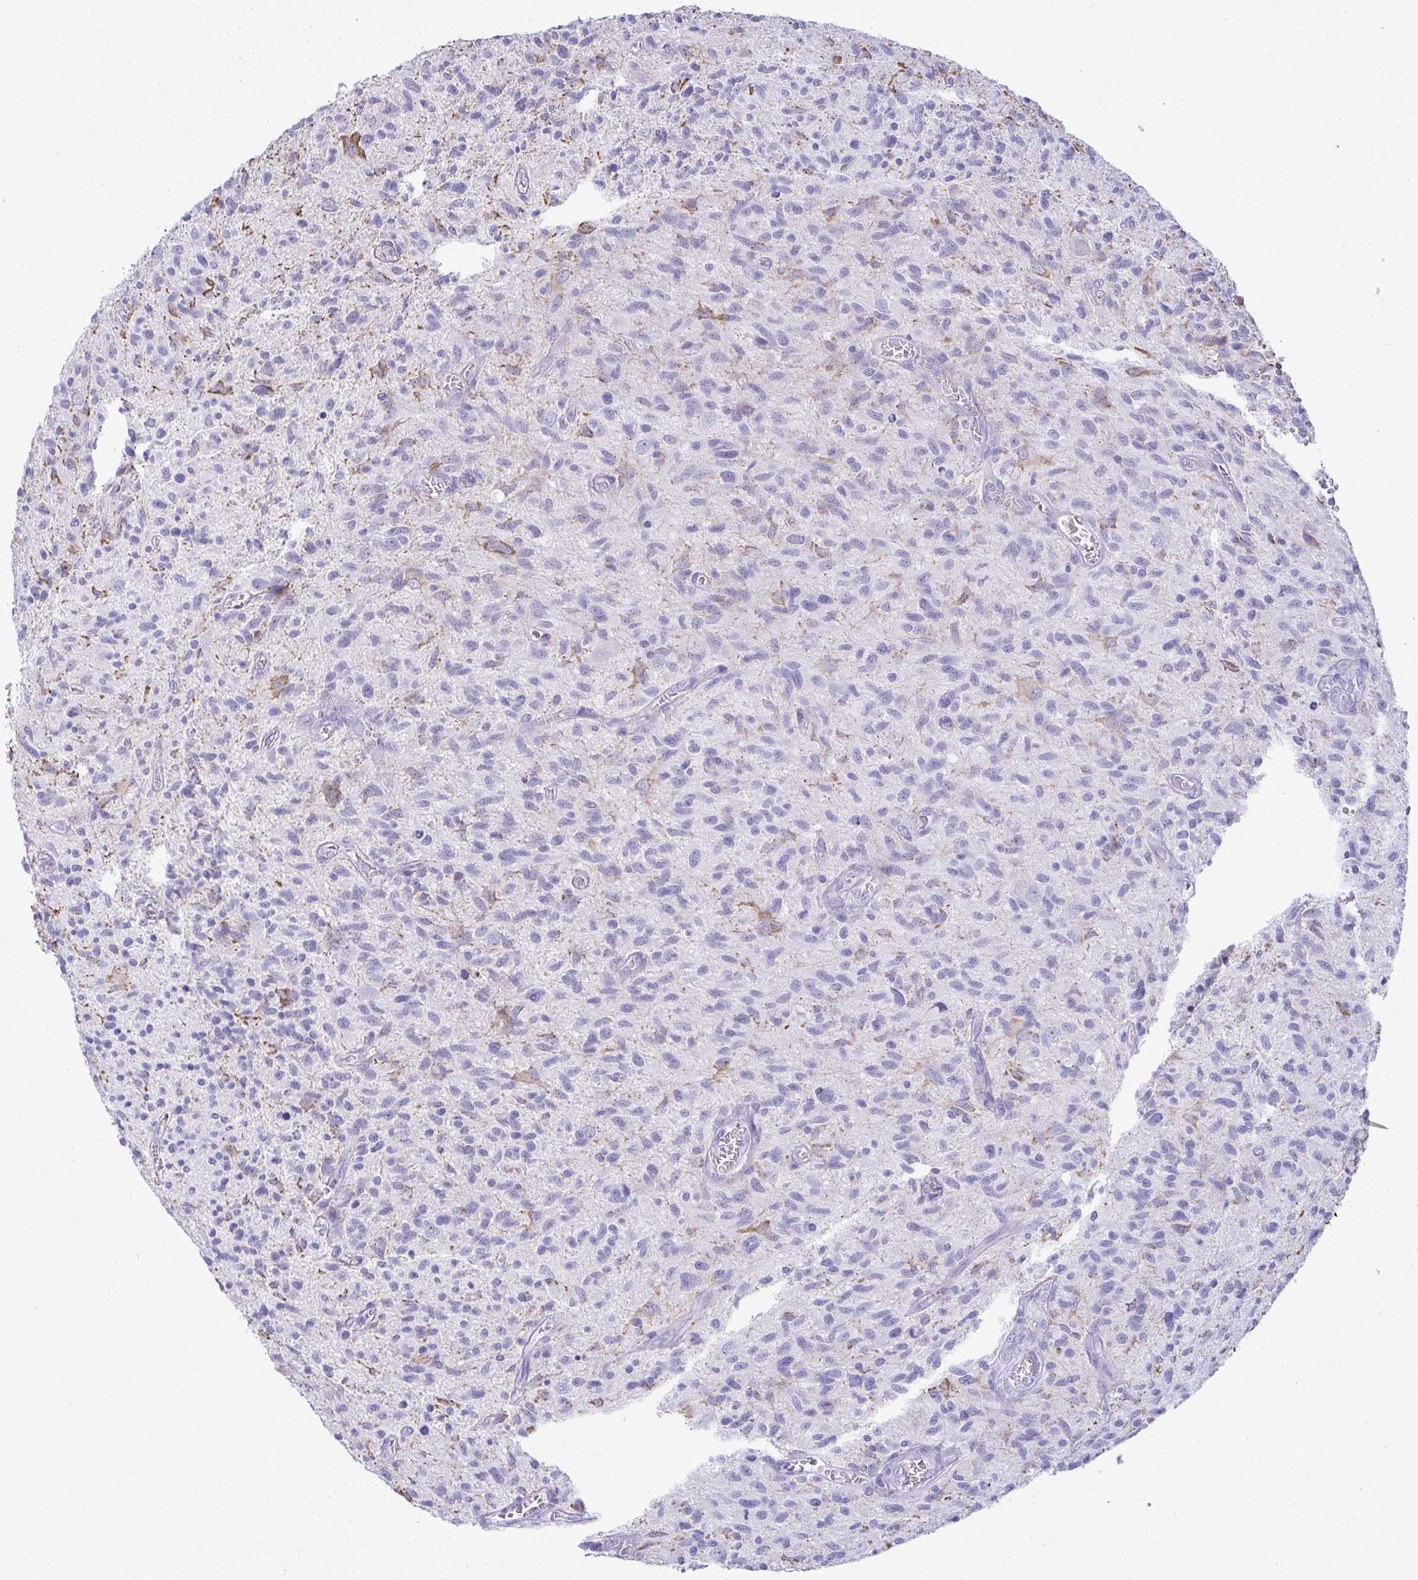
{"staining": {"intensity": "weak", "quantity": "<25%", "location": "nuclear"}, "tissue": "glioma", "cell_type": "Tumor cells", "image_type": "cancer", "snomed": [{"axis": "morphology", "description": "Glioma, malignant, High grade"}, {"axis": "topography", "description": "Brain"}], "caption": "Immunohistochemical staining of human glioma demonstrates no significant staining in tumor cells.", "gene": "AIG1", "patient": {"sex": "male", "age": 75}}